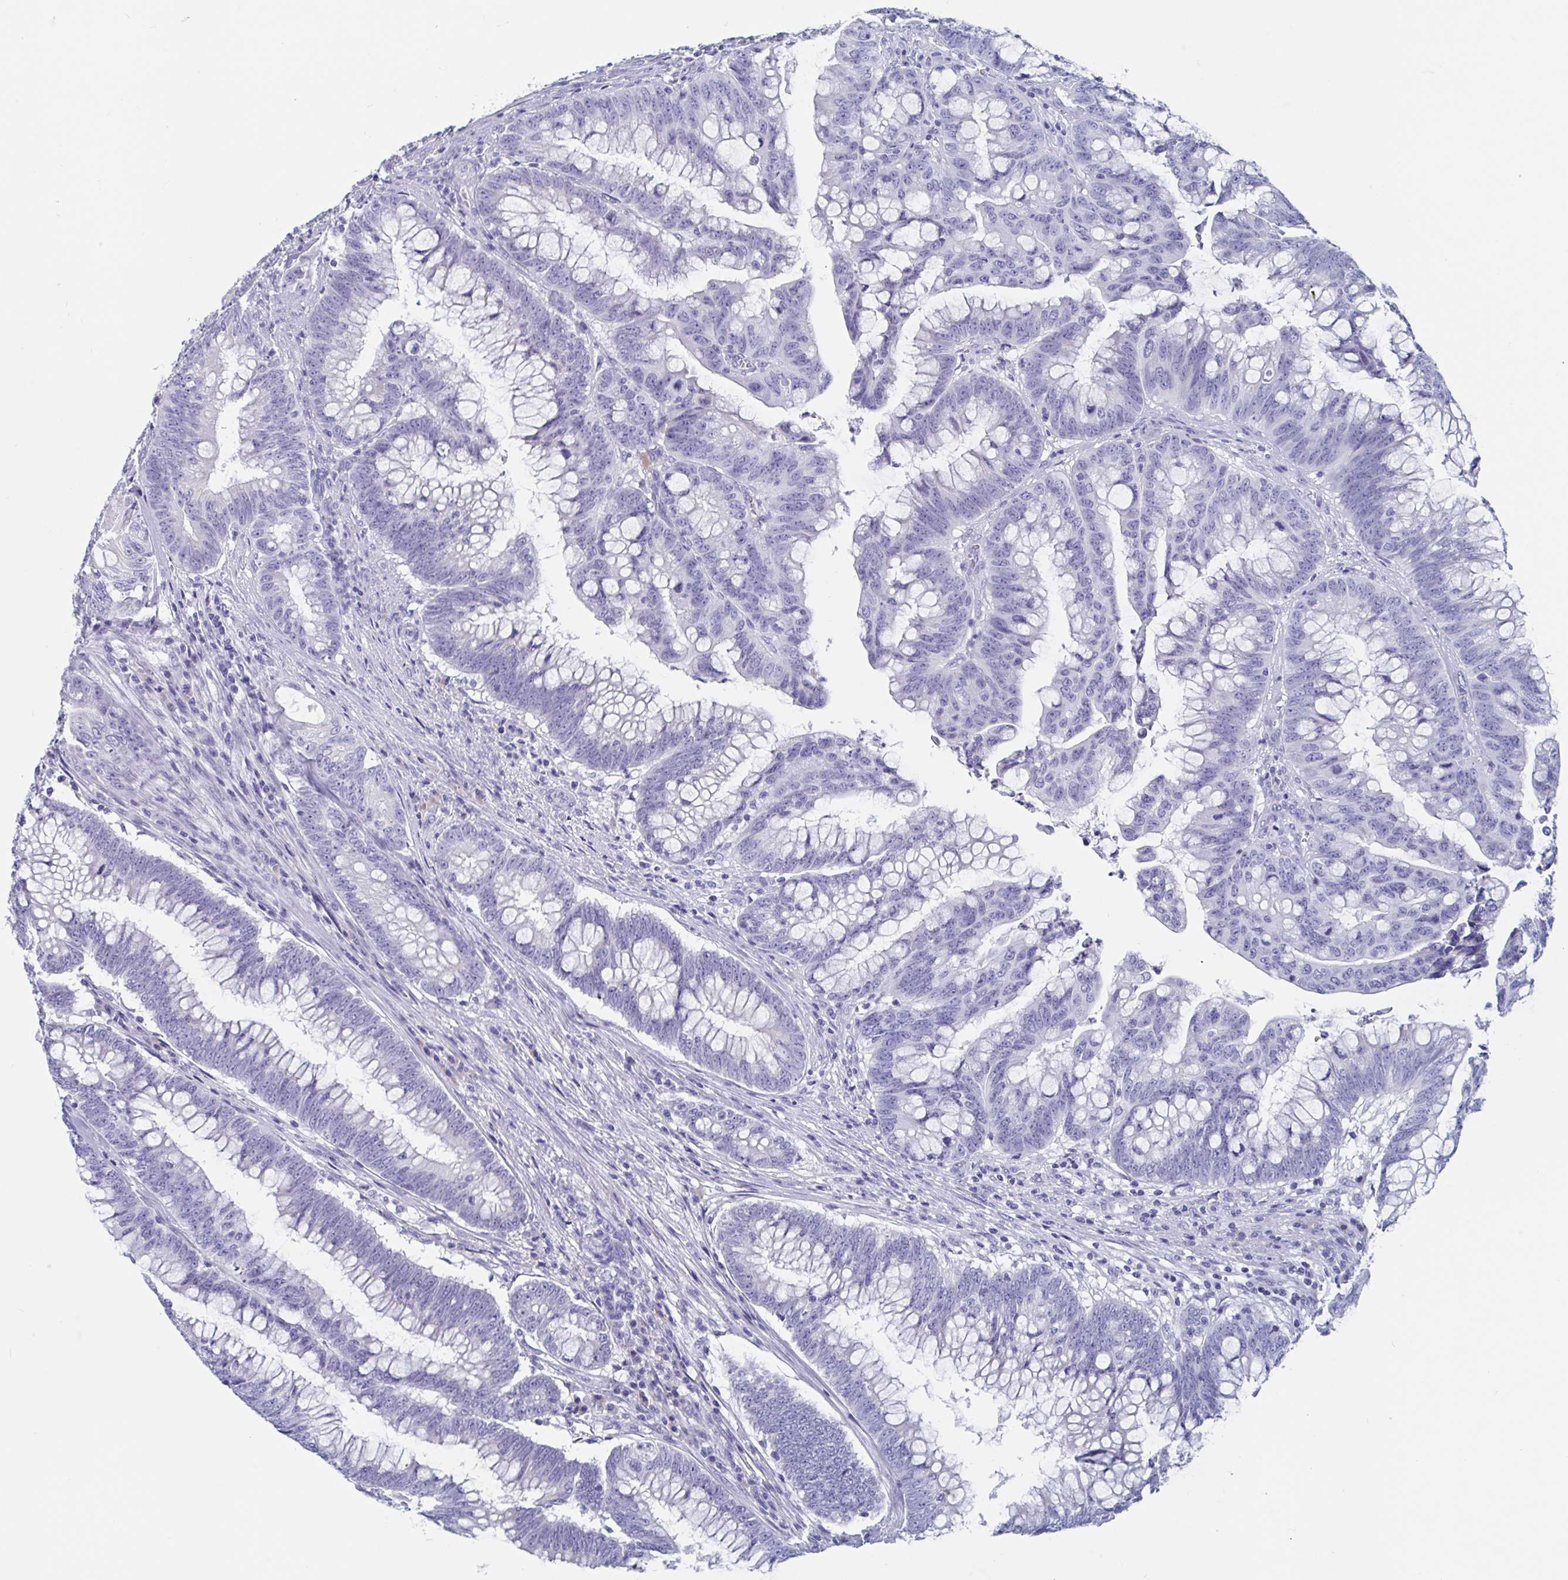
{"staining": {"intensity": "negative", "quantity": "none", "location": "none"}, "tissue": "colorectal cancer", "cell_type": "Tumor cells", "image_type": "cancer", "snomed": [{"axis": "morphology", "description": "Adenocarcinoma, NOS"}, {"axis": "topography", "description": "Colon"}], "caption": "Immunohistochemical staining of adenocarcinoma (colorectal) exhibits no significant positivity in tumor cells.", "gene": "DPEP3", "patient": {"sex": "male", "age": 62}}